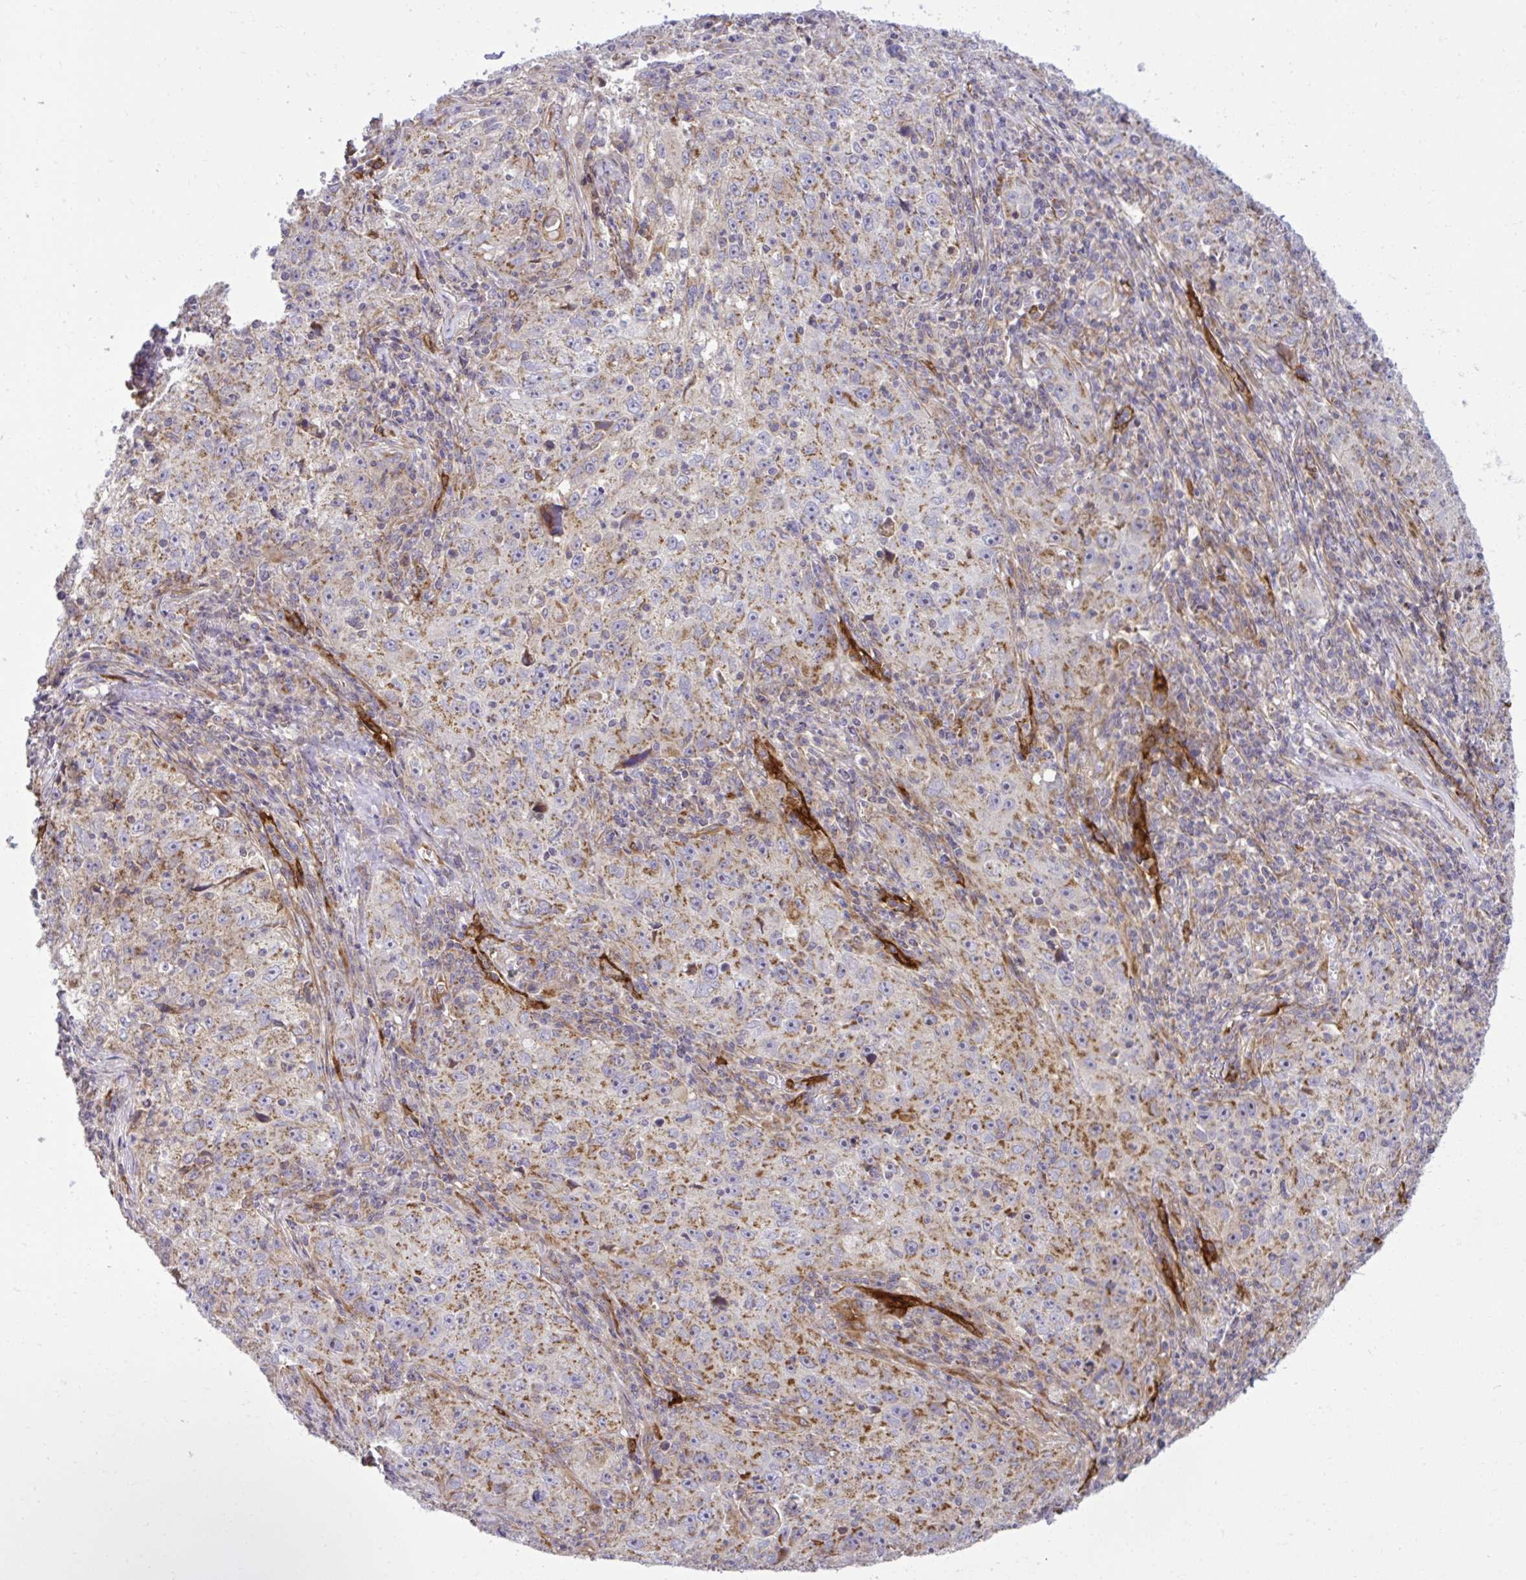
{"staining": {"intensity": "moderate", "quantity": "25%-75%", "location": "cytoplasmic/membranous"}, "tissue": "lung cancer", "cell_type": "Tumor cells", "image_type": "cancer", "snomed": [{"axis": "morphology", "description": "Squamous cell carcinoma, NOS"}, {"axis": "topography", "description": "Lung"}], "caption": "Lung squamous cell carcinoma stained with immunohistochemistry (IHC) demonstrates moderate cytoplasmic/membranous expression in about 25%-75% of tumor cells.", "gene": "LIMS1", "patient": {"sex": "male", "age": 71}}